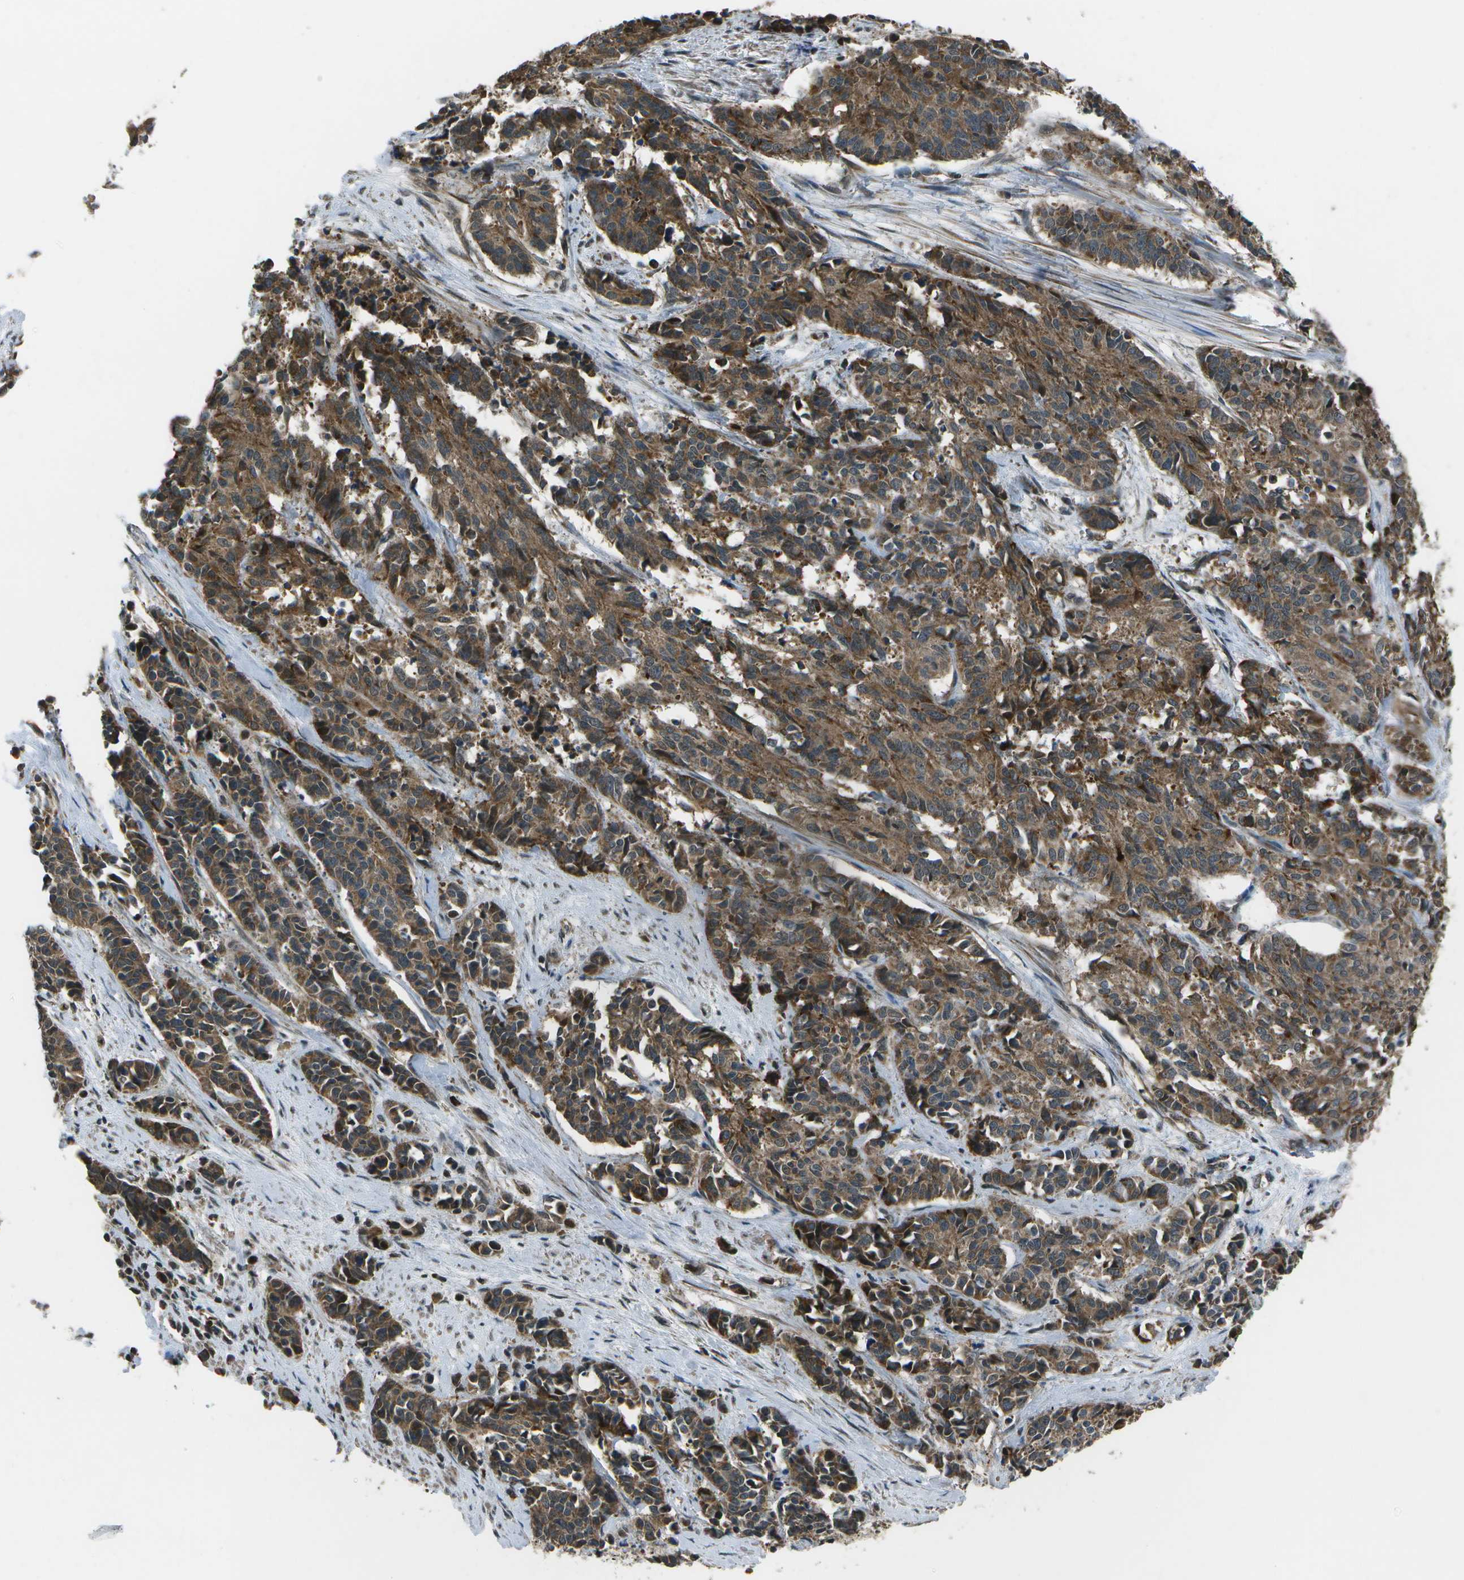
{"staining": {"intensity": "moderate", "quantity": ">75%", "location": "cytoplasmic/membranous"}, "tissue": "cervical cancer", "cell_type": "Tumor cells", "image_type": "cancer", "snomed": [{"axis": "morphology", "description": "Squamous cell carcinoma, NOS"}, {"axis": "topography", "description": "Cervix"}], "caption": "High-power microscopy captured an IHC image of cervical cancer, revealing moderate cytoplasmic/membranous staining in about >75% of tumor cells.", "gene": "EIF2AK1", "patient": {"sex": "female", "age": 35}}